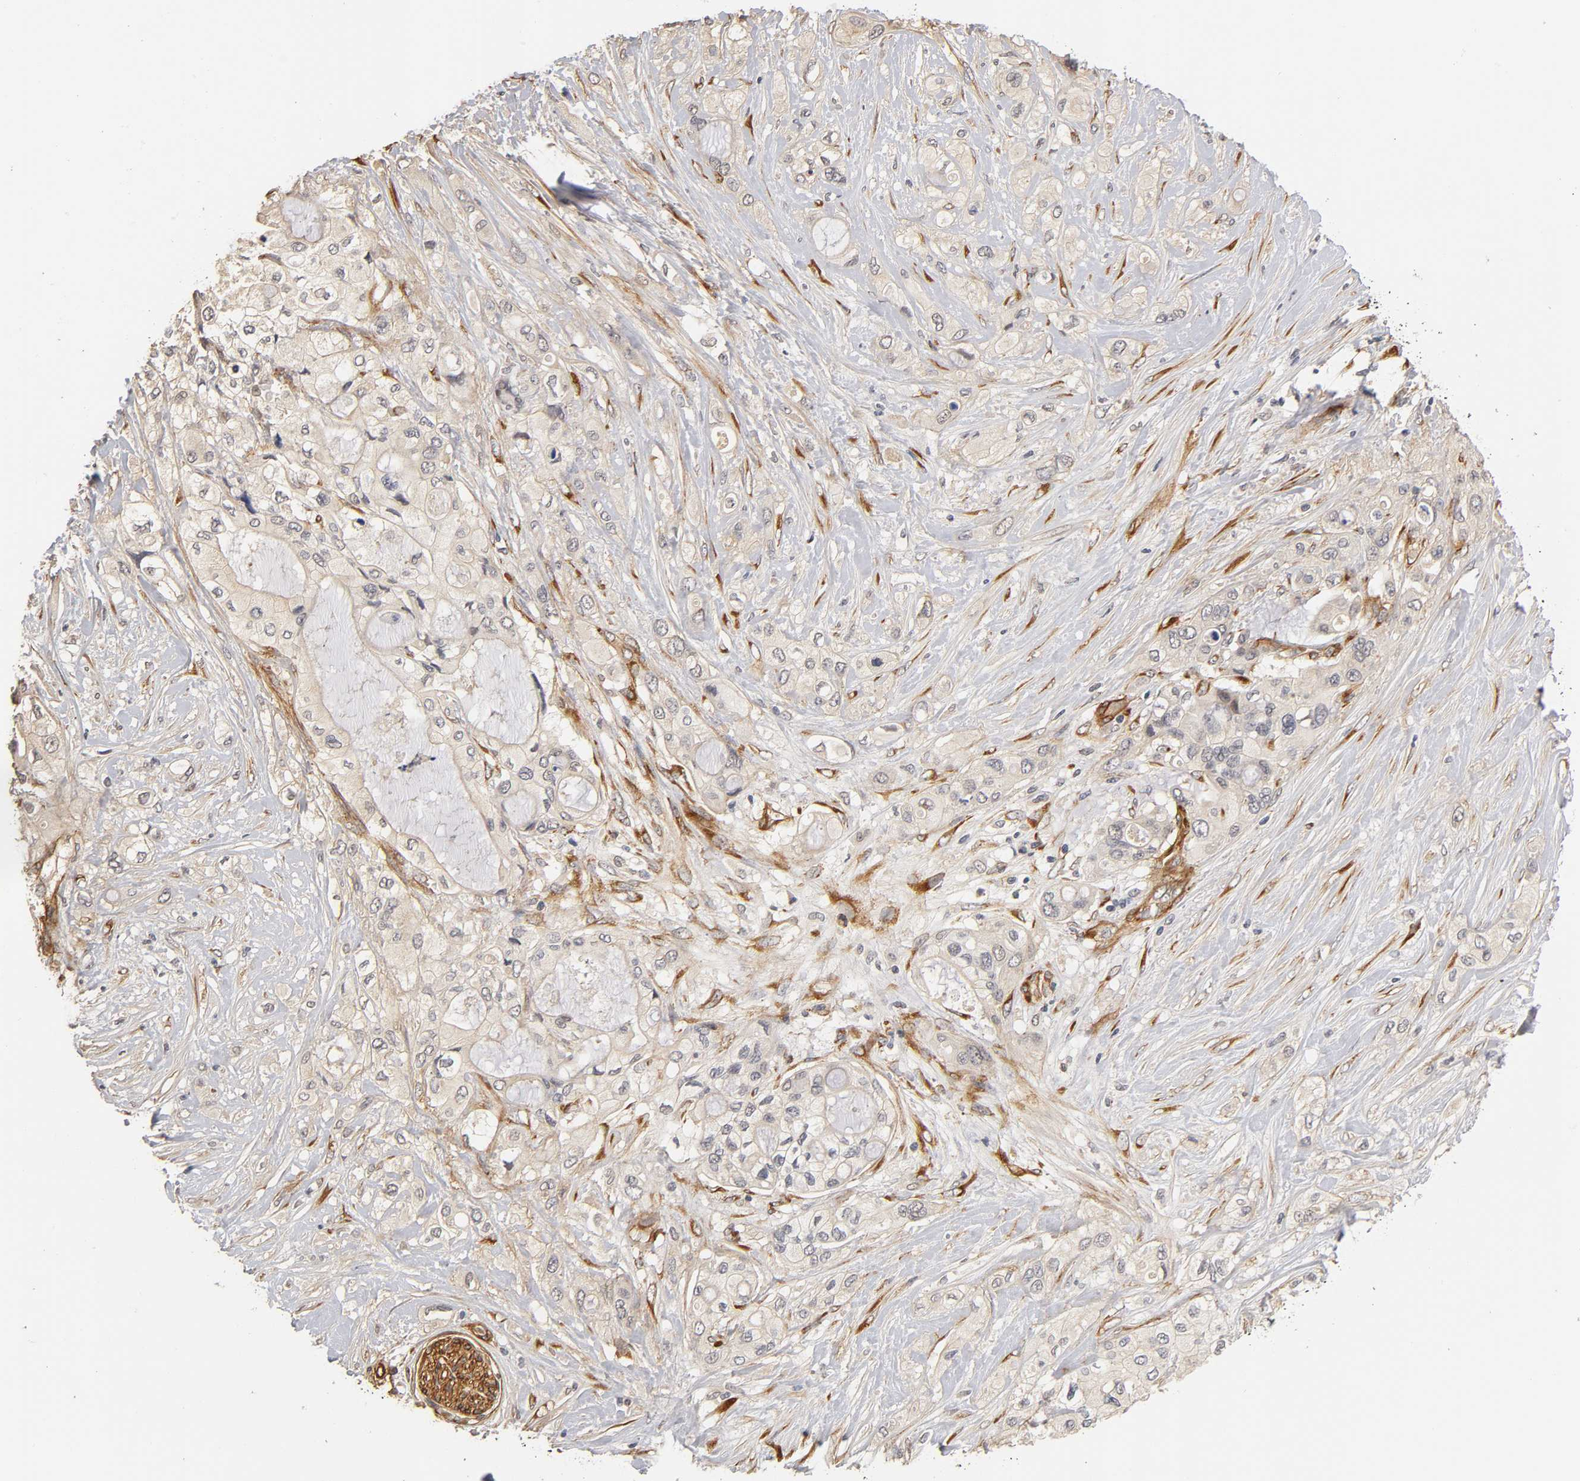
{"staining": {"intensity": "negative", "quantity": "none", "location": "none"}, "tissue": "pancreatic cancer", "cell_type": "Tumor cells", "image_type": "cancer", "snomed": [{"axis": "morphology", "description": "Adenocarcinoma, NOS"}, {"axis": "topography", "description": "Pancreas"}], "caption": "The photomicrograph displays no staining of tumor cells in adenocarcinoma (pancreatic).", "gene": "LAMB1", "patient": {"sex": "female", "age": 59}}